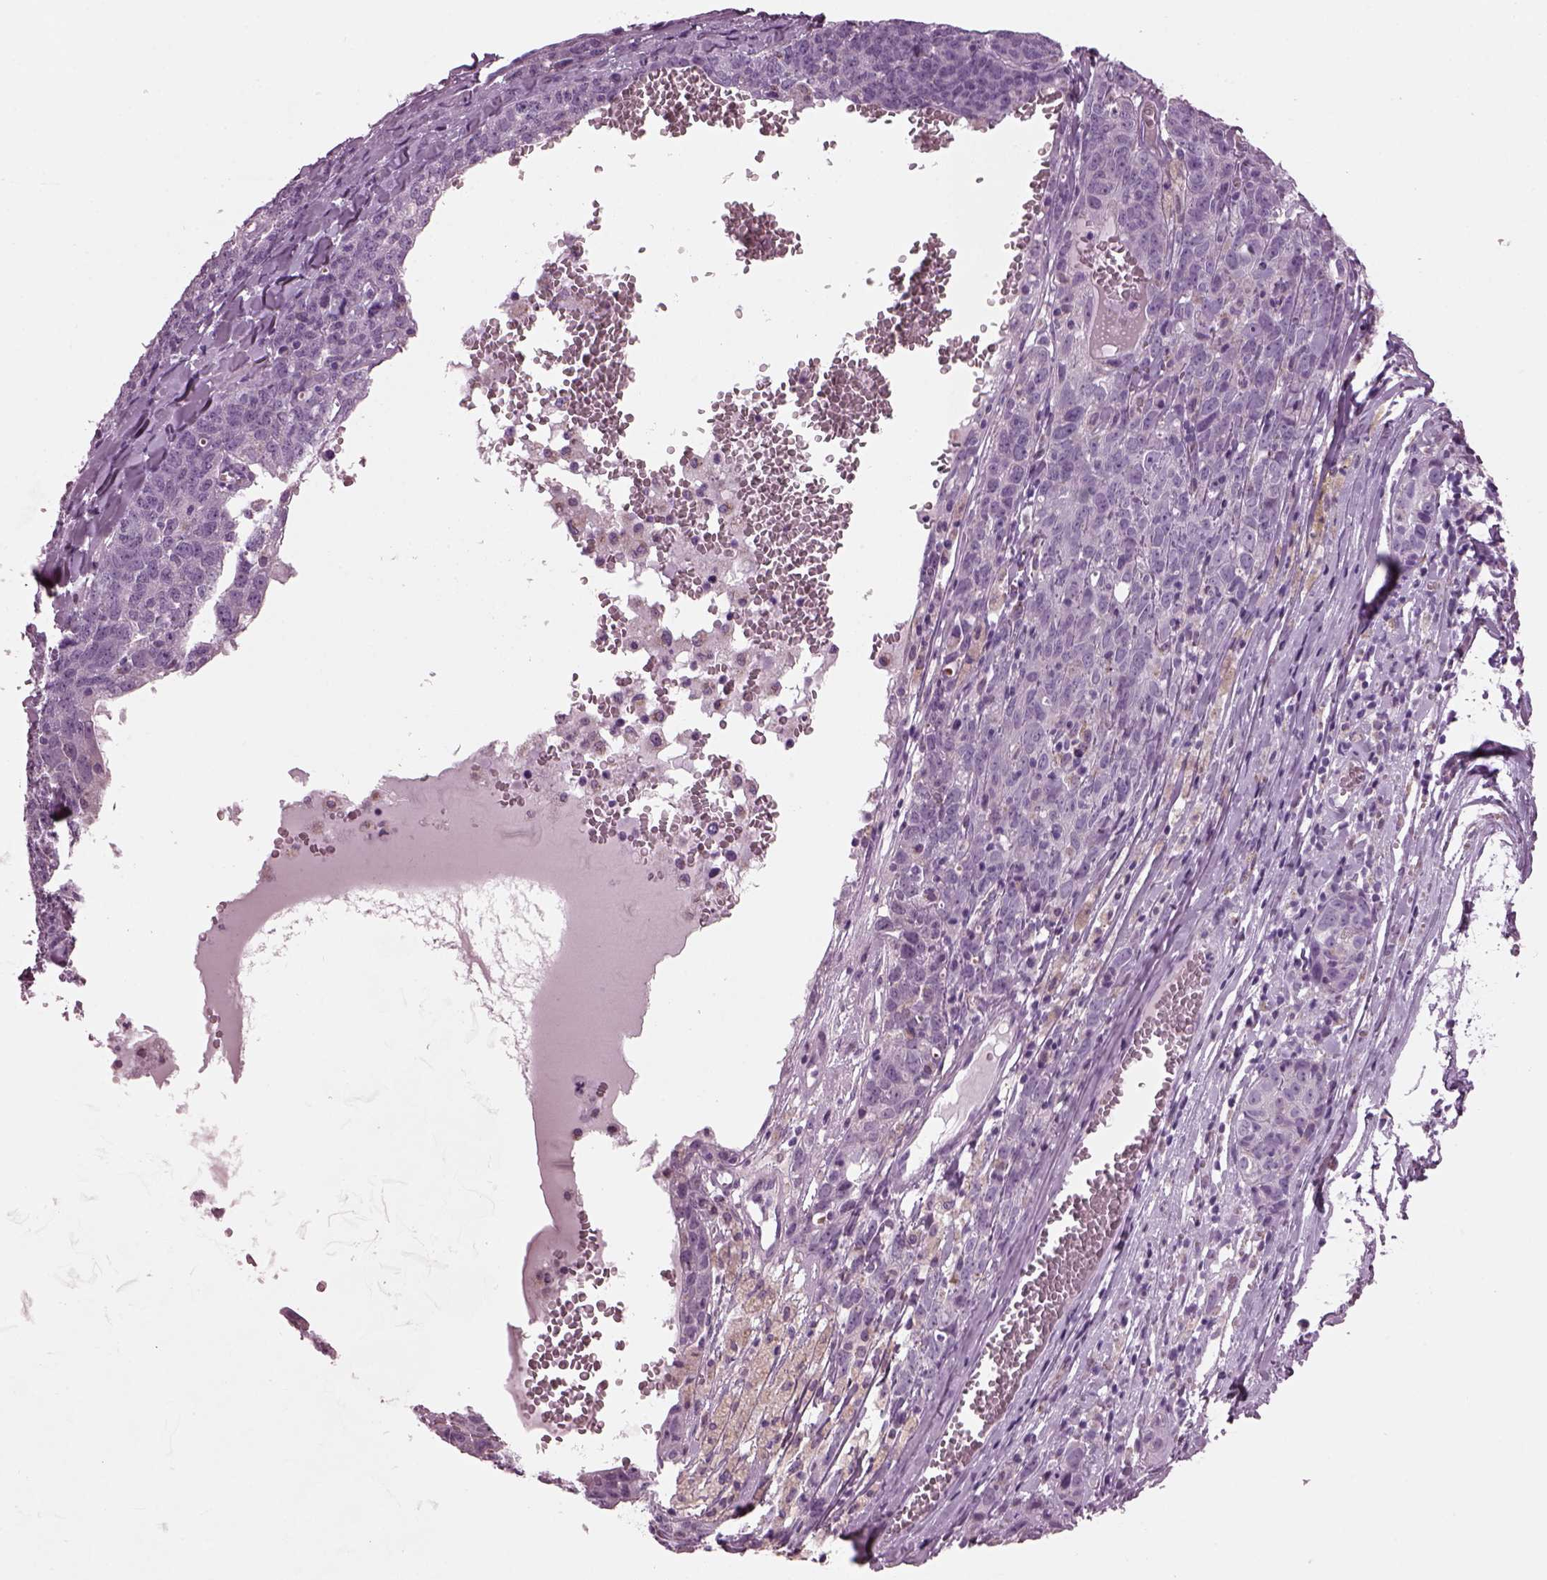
{"staining": {"intensity": "negative", "quantity": "none", "location": "none"}, "tissue": "ovarian cancer", "cell_type": "Tumor cells", "image_type": "cancer", "snomed": [{"axis": "morphology", "description": "Cystadenocarcinoma, serous, NOS"}, {"axis": "topography", "description": "Ovary"}], "caption": "This is a image of immunohistochemistry (IHC) staining of ovarian cancer (serous cystadenocarcinoma), which shows no positivity in tumor cells.", "gene": "PRR9", "patient": {"sex": "female", "age": 71}}